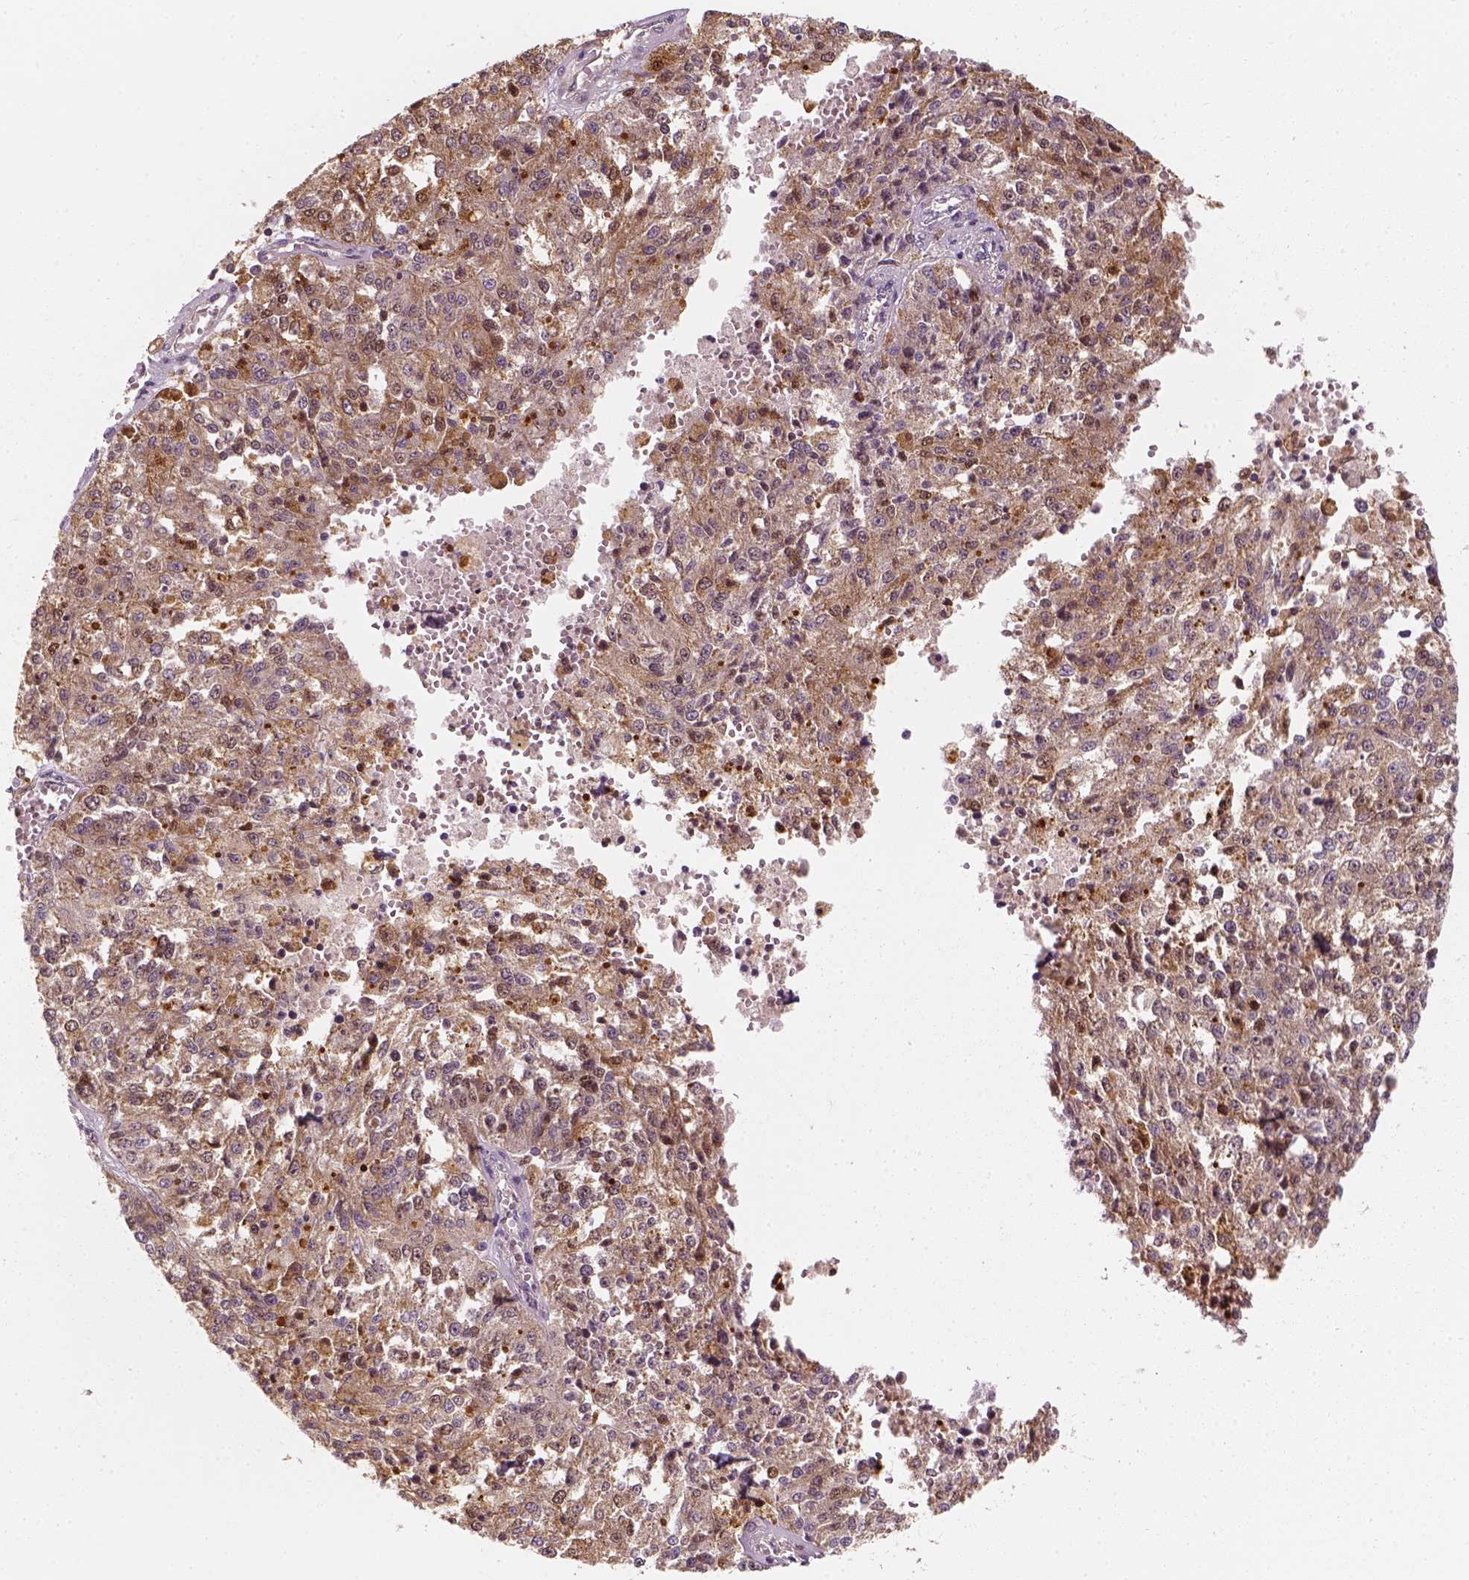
{"staining": {"intensity": "moderate", "quantity": ">75%", "location": "cytoplasmic/membranous,nuclear"}, "tissue": "melanoma", "cell_type": "Tumor cells", "image_type": "cancer", "snomed": [{"axis": "morphology", "description": "Malignant melanoma, Metastatic site"}, {"axis": "topography", "description": "Lymph node"}], "caption": "Melanoma stained for a protein exhibits moderate cytoplasmic/membranous and nuclear positivity in tumor cells.", "gene": "SQSTM1", "patient": {"sex": "female", "age": 64}}